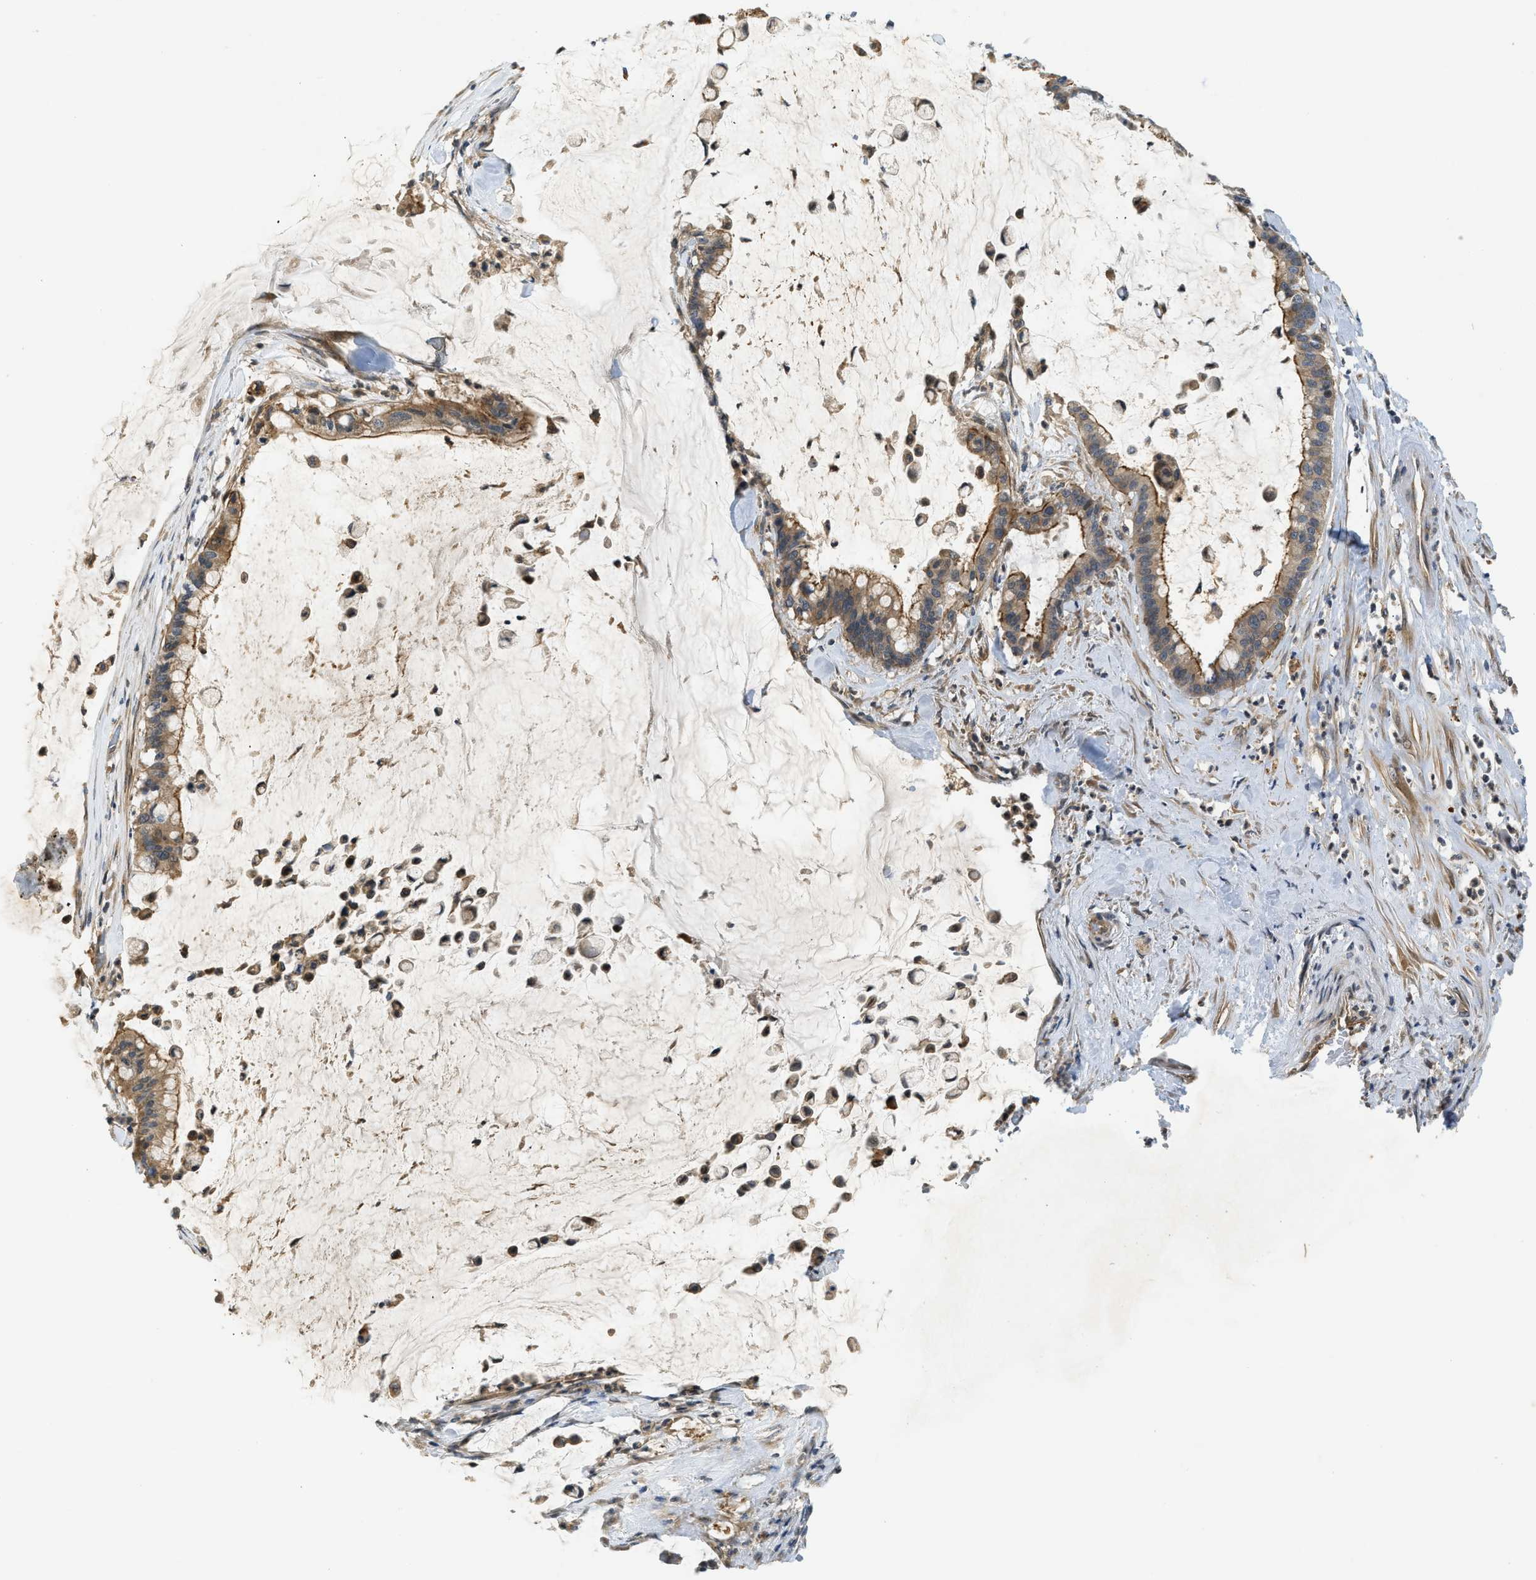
{"staining": {"intensity": "moderate", "quantity": ">75%", "location": "cytoplasmic/membranous"}, "tissue": "pancreatic cancer", "cell_type": "Tumor cells", "image_type": "cancer", "snomed": [{"axis": "morphology", "description": "Adenocarcinoma, NOS"}, {"axis": "topography", "description": "Pancreas"}], "caption": "Immunohistochemical staining of human adenocarcinoma (pancreatic) displays medium levels of moderate cytoplasmic/membranous protein expression in approximately >75% of tumor cells.", "gene": "ADCY8", "patient": {"sex": "male", "age": 41}}